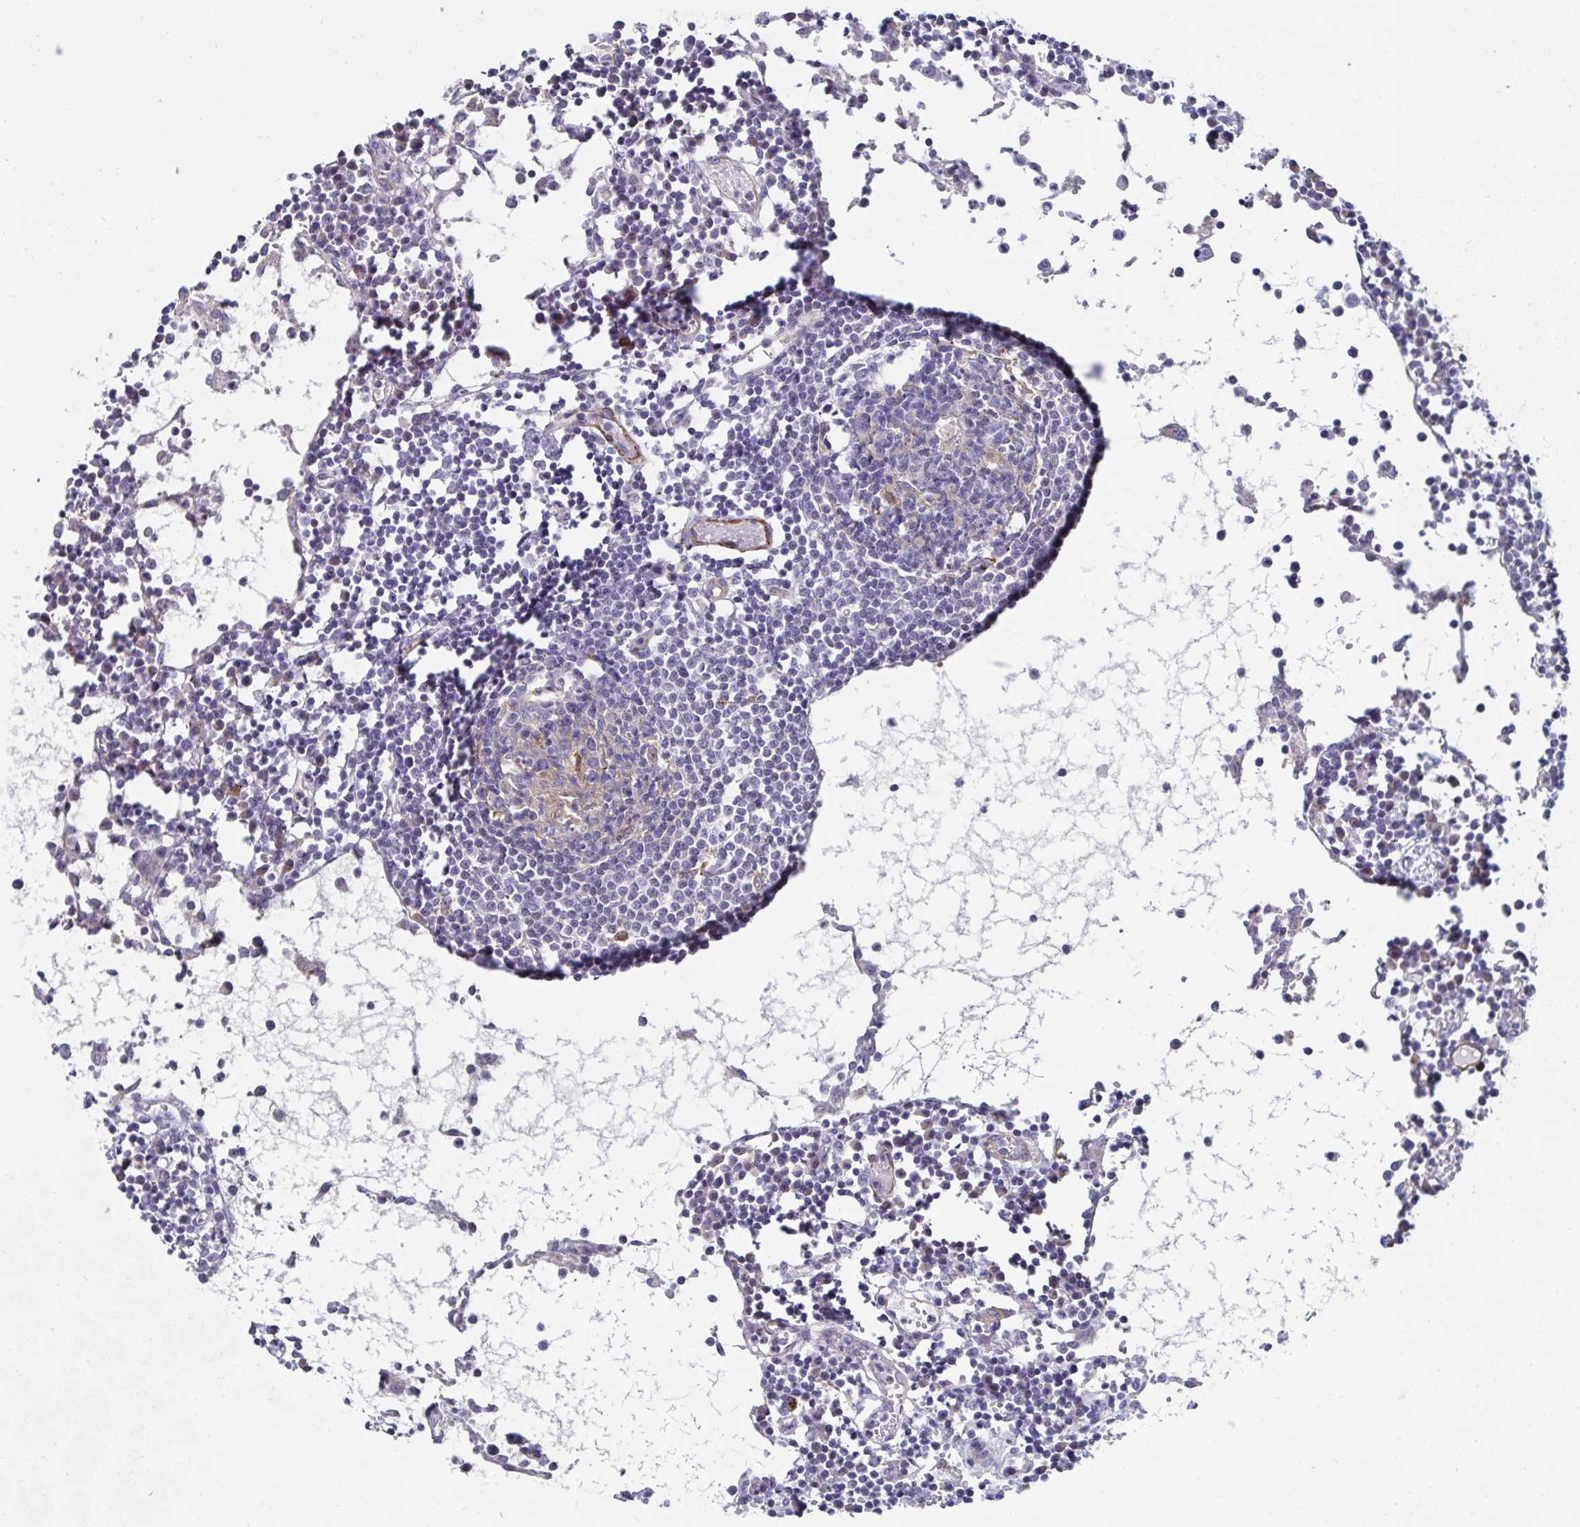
{"staining": {"intensity": "weak", "quantity": "<25%", "location": "cytoplasmic/membranous"}, "tissue": "lymph node", "cell_type": "Germinal center cells", "image_type": "normal", "snomed": [{"axis": "morphology", "description": "Normal tissue, NOS"}, {"axis": "topography", "description": "Lymph node"}], "caption": "Germinal center cells show no significant protein positivity in normal lymph node. The staining is performed using DAB (3,3'-diaminobenzidine) brown chromogen with nuclei counter-stained in using hematoxylin.", "gene": "FBXL13", "patient": {"sex": "female", "age": 78}}